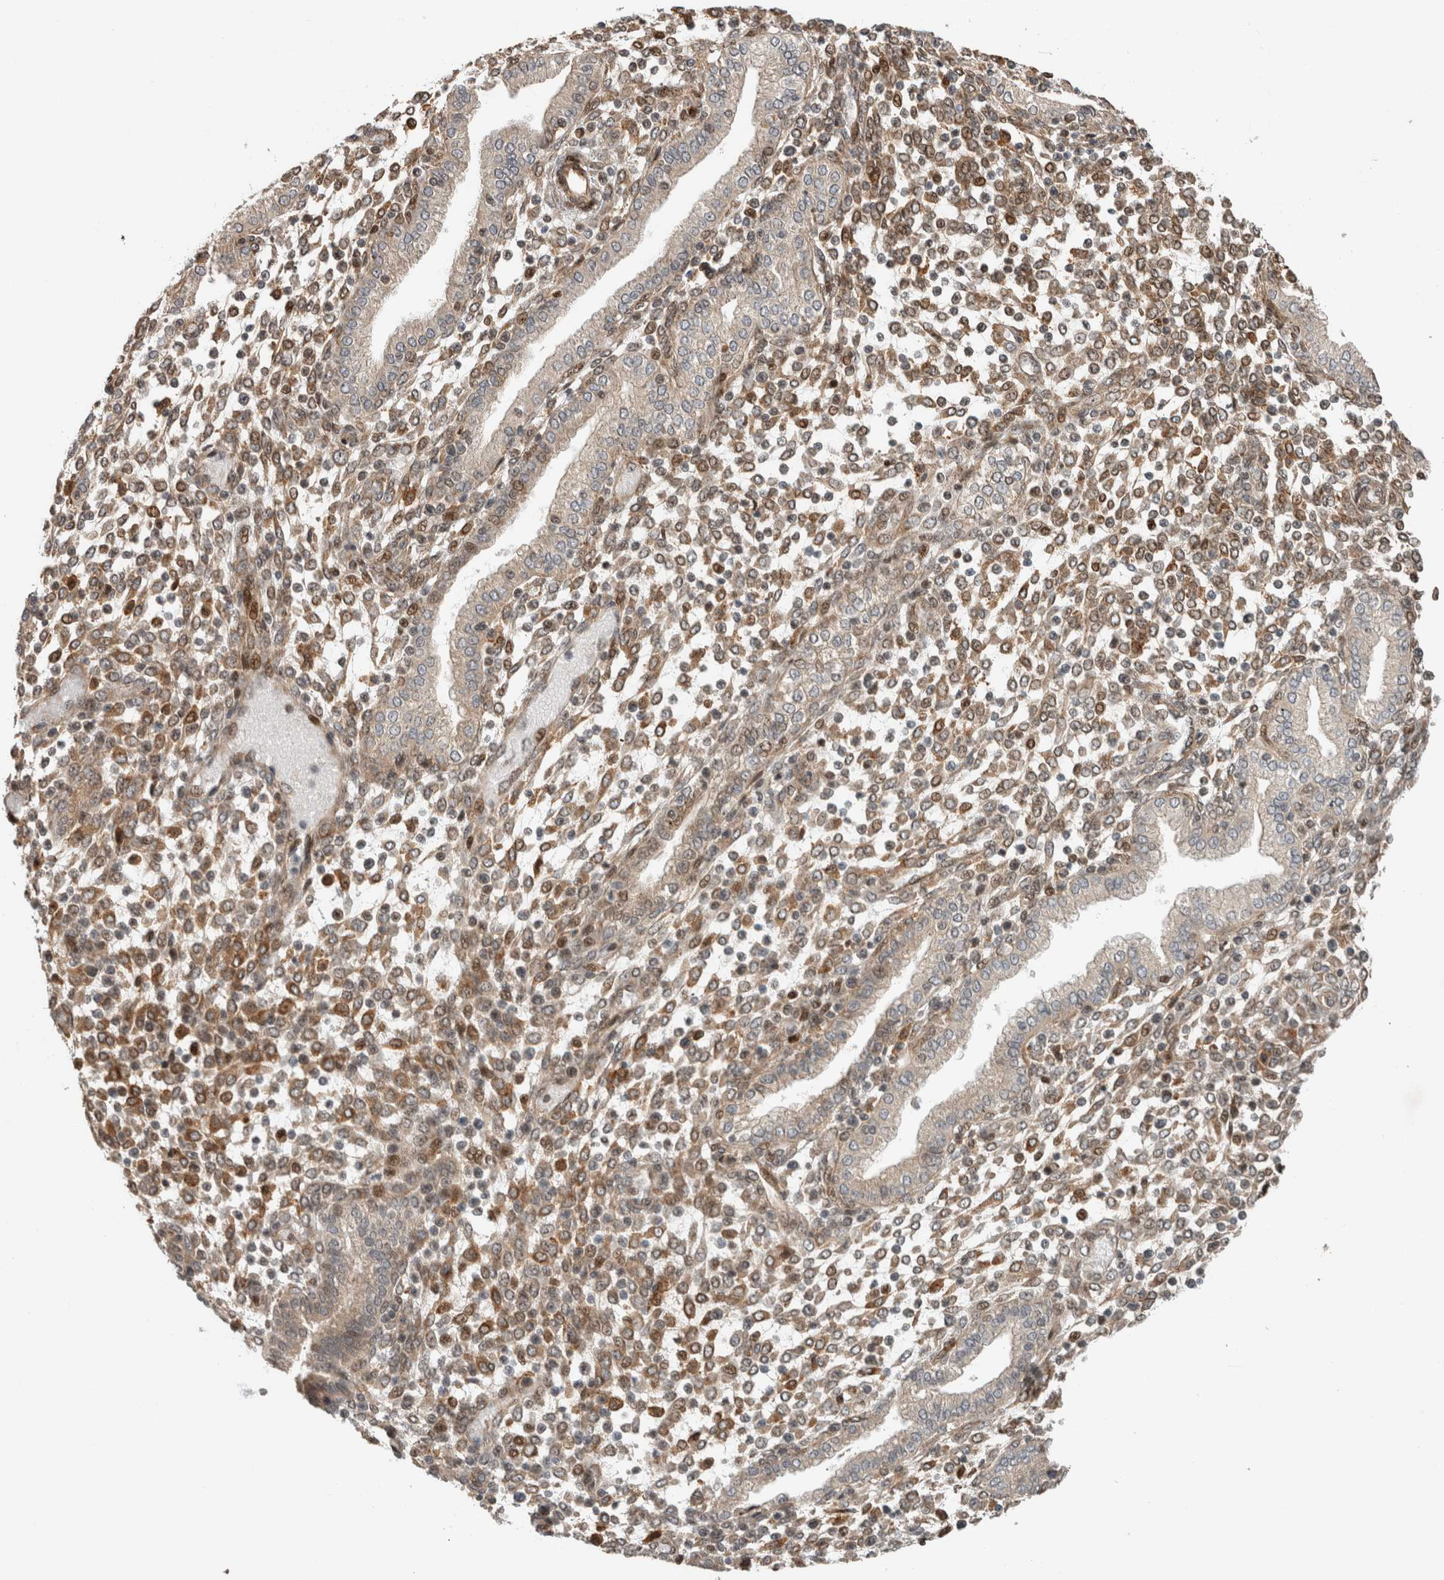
{"staining": {"intensity": "moderate", "quantity": "25%-75%", "location": "cytoplasmic/membranous,nuclear"}, "tissue": "endometrium", "cell_type": "Cells in endometrial stroma", "image_type": "normal", "snomed": [{"axis": "morphology", "description": "Normal tissue, NOS"}, {"axis": "topography", "description": "Endometrium"}], "caption": "This photomicrograph reveals immunohistochemistry (IHC) staining of normal endometrium, with medium moderate cytoplasmic/membranous,nuclear positivity in approximately 25%-75% of cells in endometrial stroma.", "gene": "INSRR", "patient": {"sex": "female", "age": 53}}